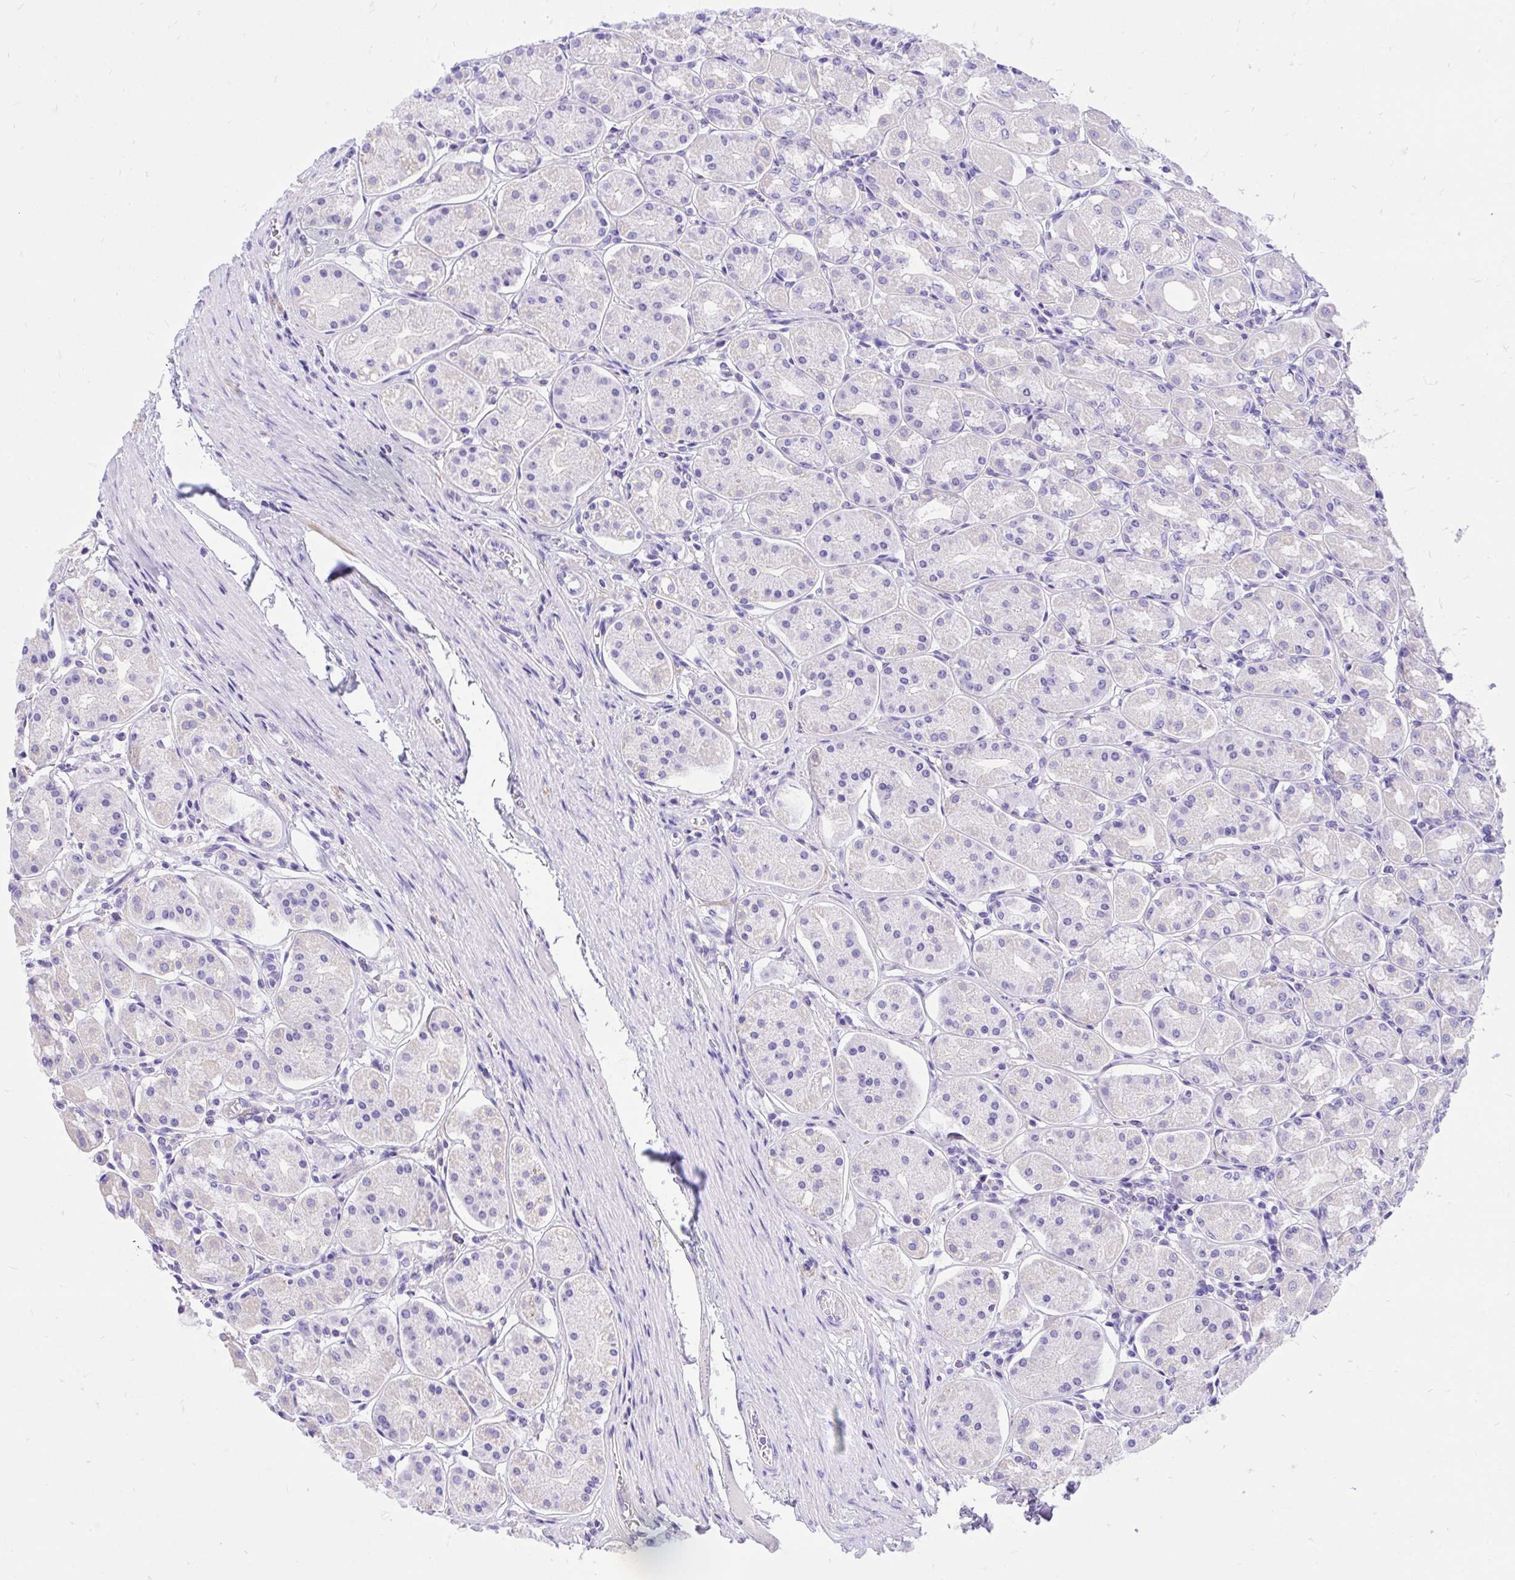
{"staining": {"intensity": "negative", "quantity": "none", "location": "none"}, "tissue": "stomach", "cell_type": "Glandular cells", "image_type": "normal", "snomed": [{"axis": "morphology", "description": "Normal tissue, NOS"}, {"axis": "topography", "description": "Stomach"}, {"axis": "topography", "description": "Stomach, lower"}], "caption": "Photomicrograph shows no protein positivity in glandular cells of unremarkable stomach.", "gene": "MON1A", "patient": {"sex": "female", "age": 56}}